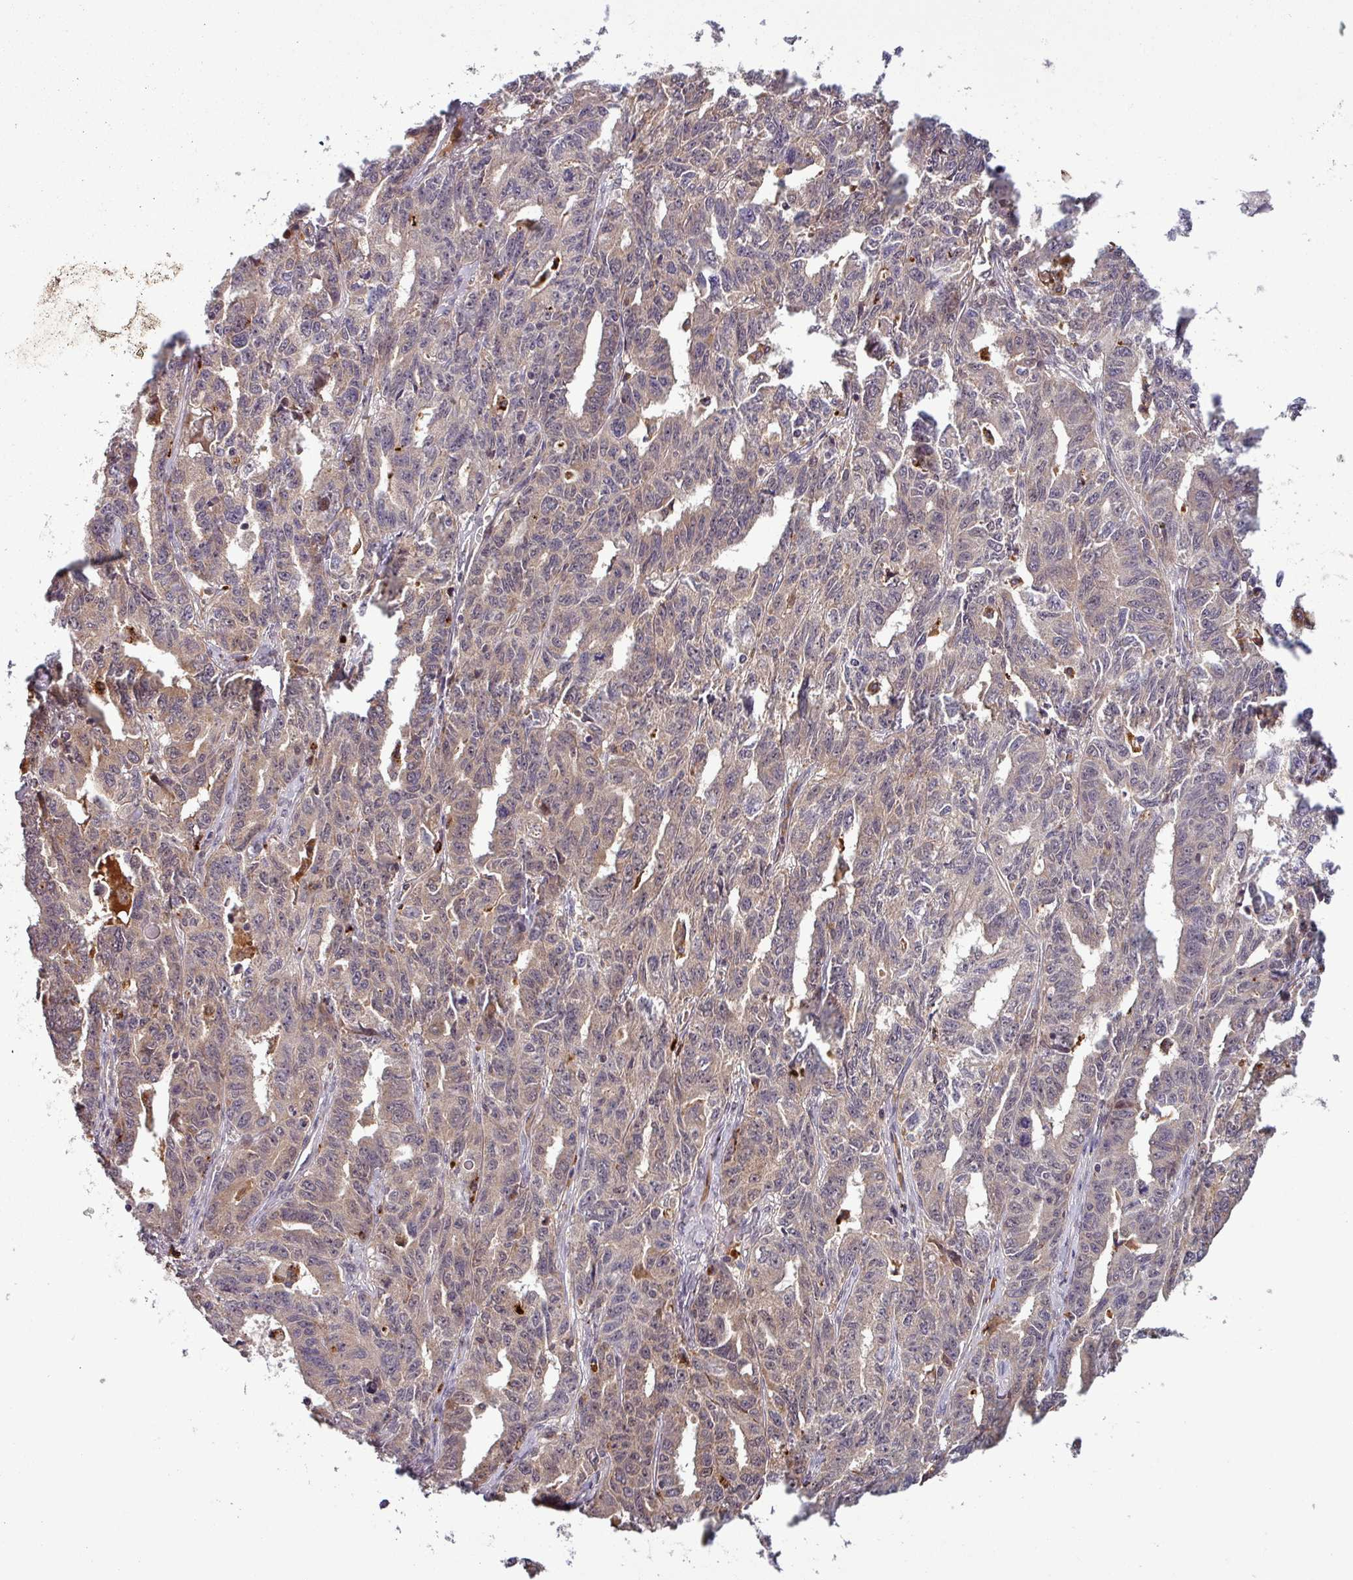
{"staining": {"intensity": "moderate", "quantity": "25%-75%", "location": "cytoplasmic/membranous,nuclear"}, "tissue": "ovarian cancer", "cell_type": "Tumor cells", "image_type": "cancer", "snomed": [{"axis": "morphology", "description": "Adenocarcinoma, NOS"}, {"axis": "morphology", "description": "Carcinoma, endometroid"}, {"axis": "topography", "description": "Ovary"}], "caption": "Tumor cells display moderate cytoplasmic/membranous and nuclear staining in approximately 25%-75% of cells in ovarian cancer (endometroid carcinoma).", "gene": "PUS1", "patient": {"sex": "female", "age": 72}}